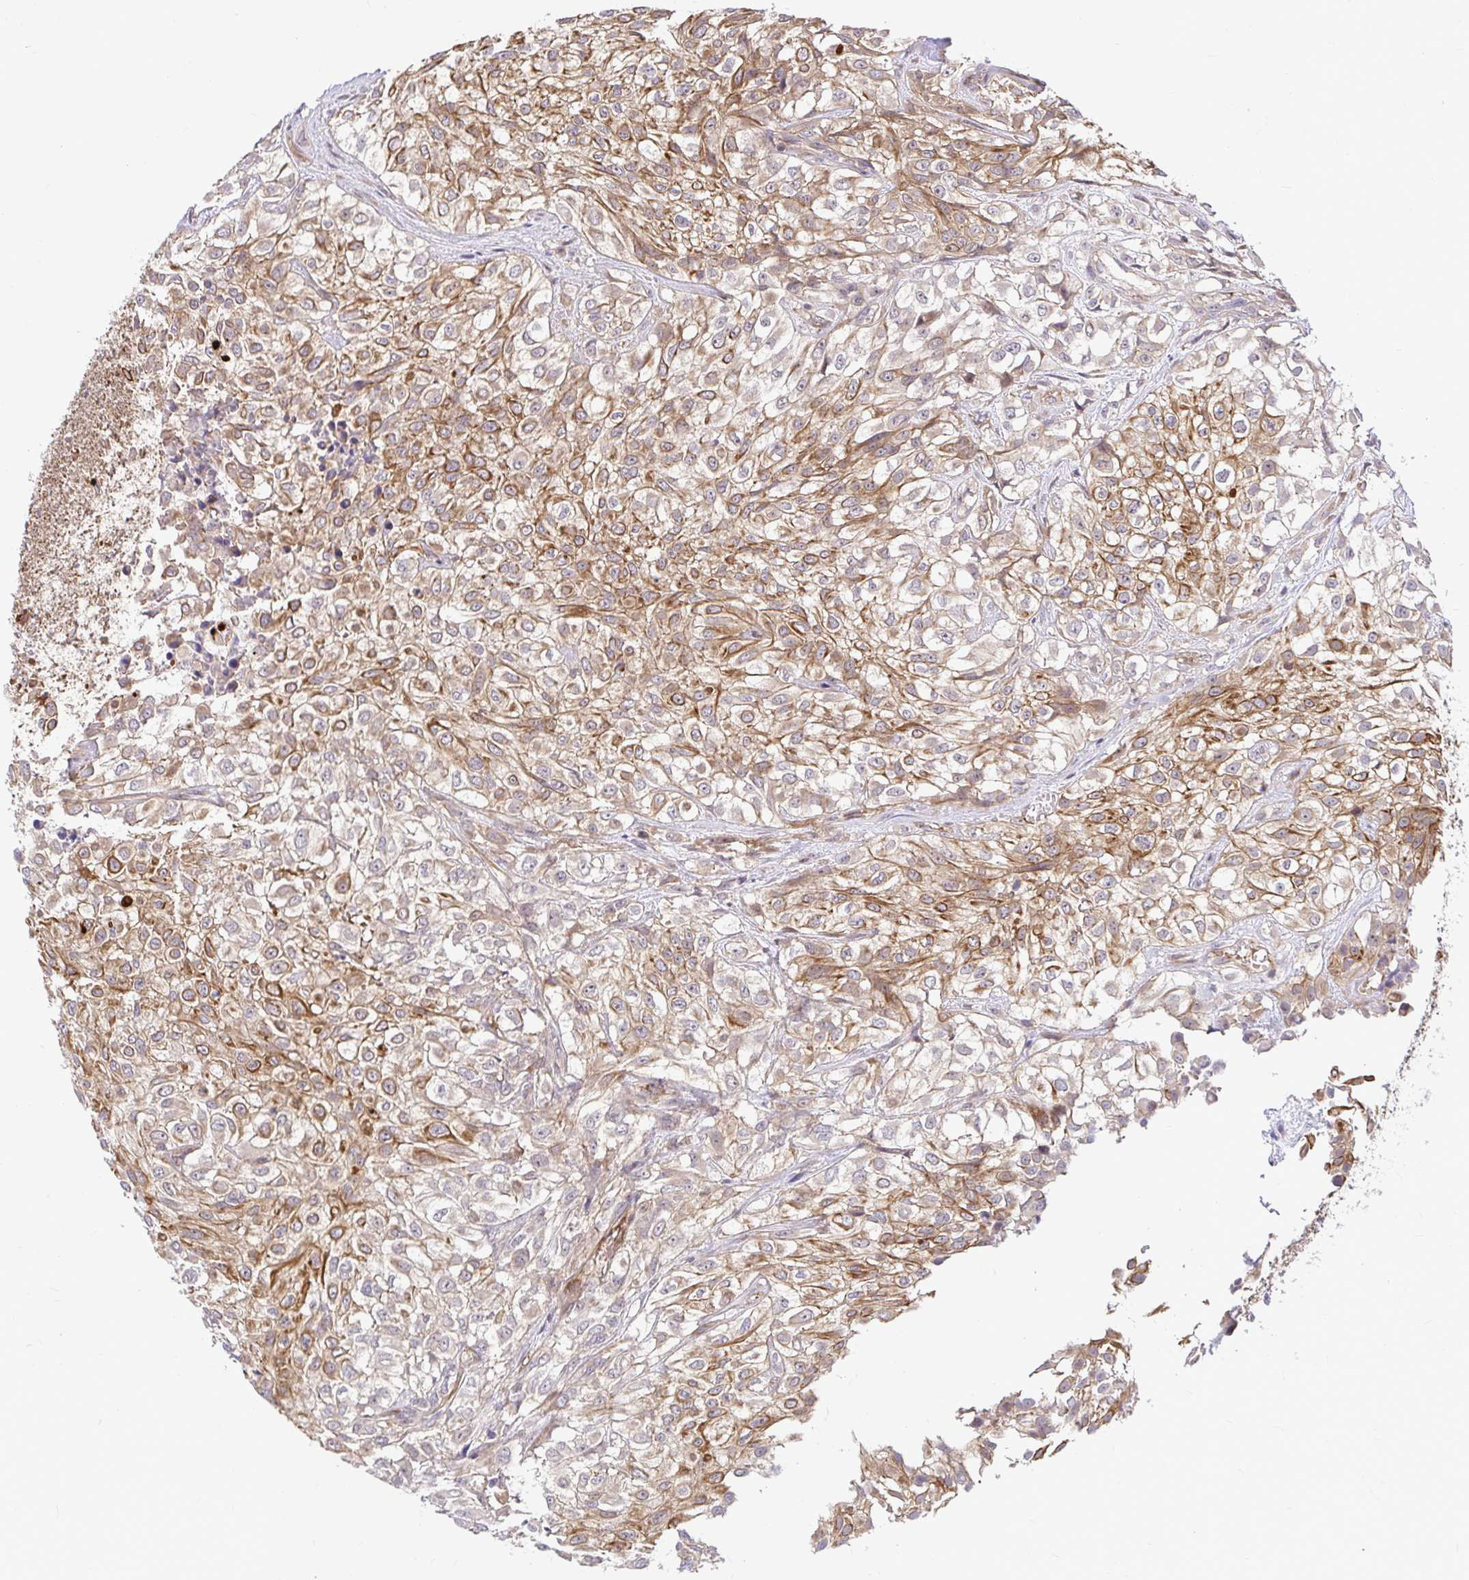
{"staining": {"intensity": "moderate", "quantity": ">75%", "location": "cytoplasmic/membranous"}, "tissue": "urothelial cancer", "cell_type": "Tumor cells", "image_type": "cancer", "snomed": [{"axis": "morphology", "description": "Urothelial carcinoma, High grade"}, {"axis": "topography", "description": "Urinary bladder"}], "caption": "Immunohistochemistry image of high-grade urothelial carcinoma stained for a protein (brown), which exhibits medium levels of moderate cytoplasmic/membranous staining in about >75% of tumor cells.", "gene": "TRIM55", "patient": {"sex": "male", "age": 56}}